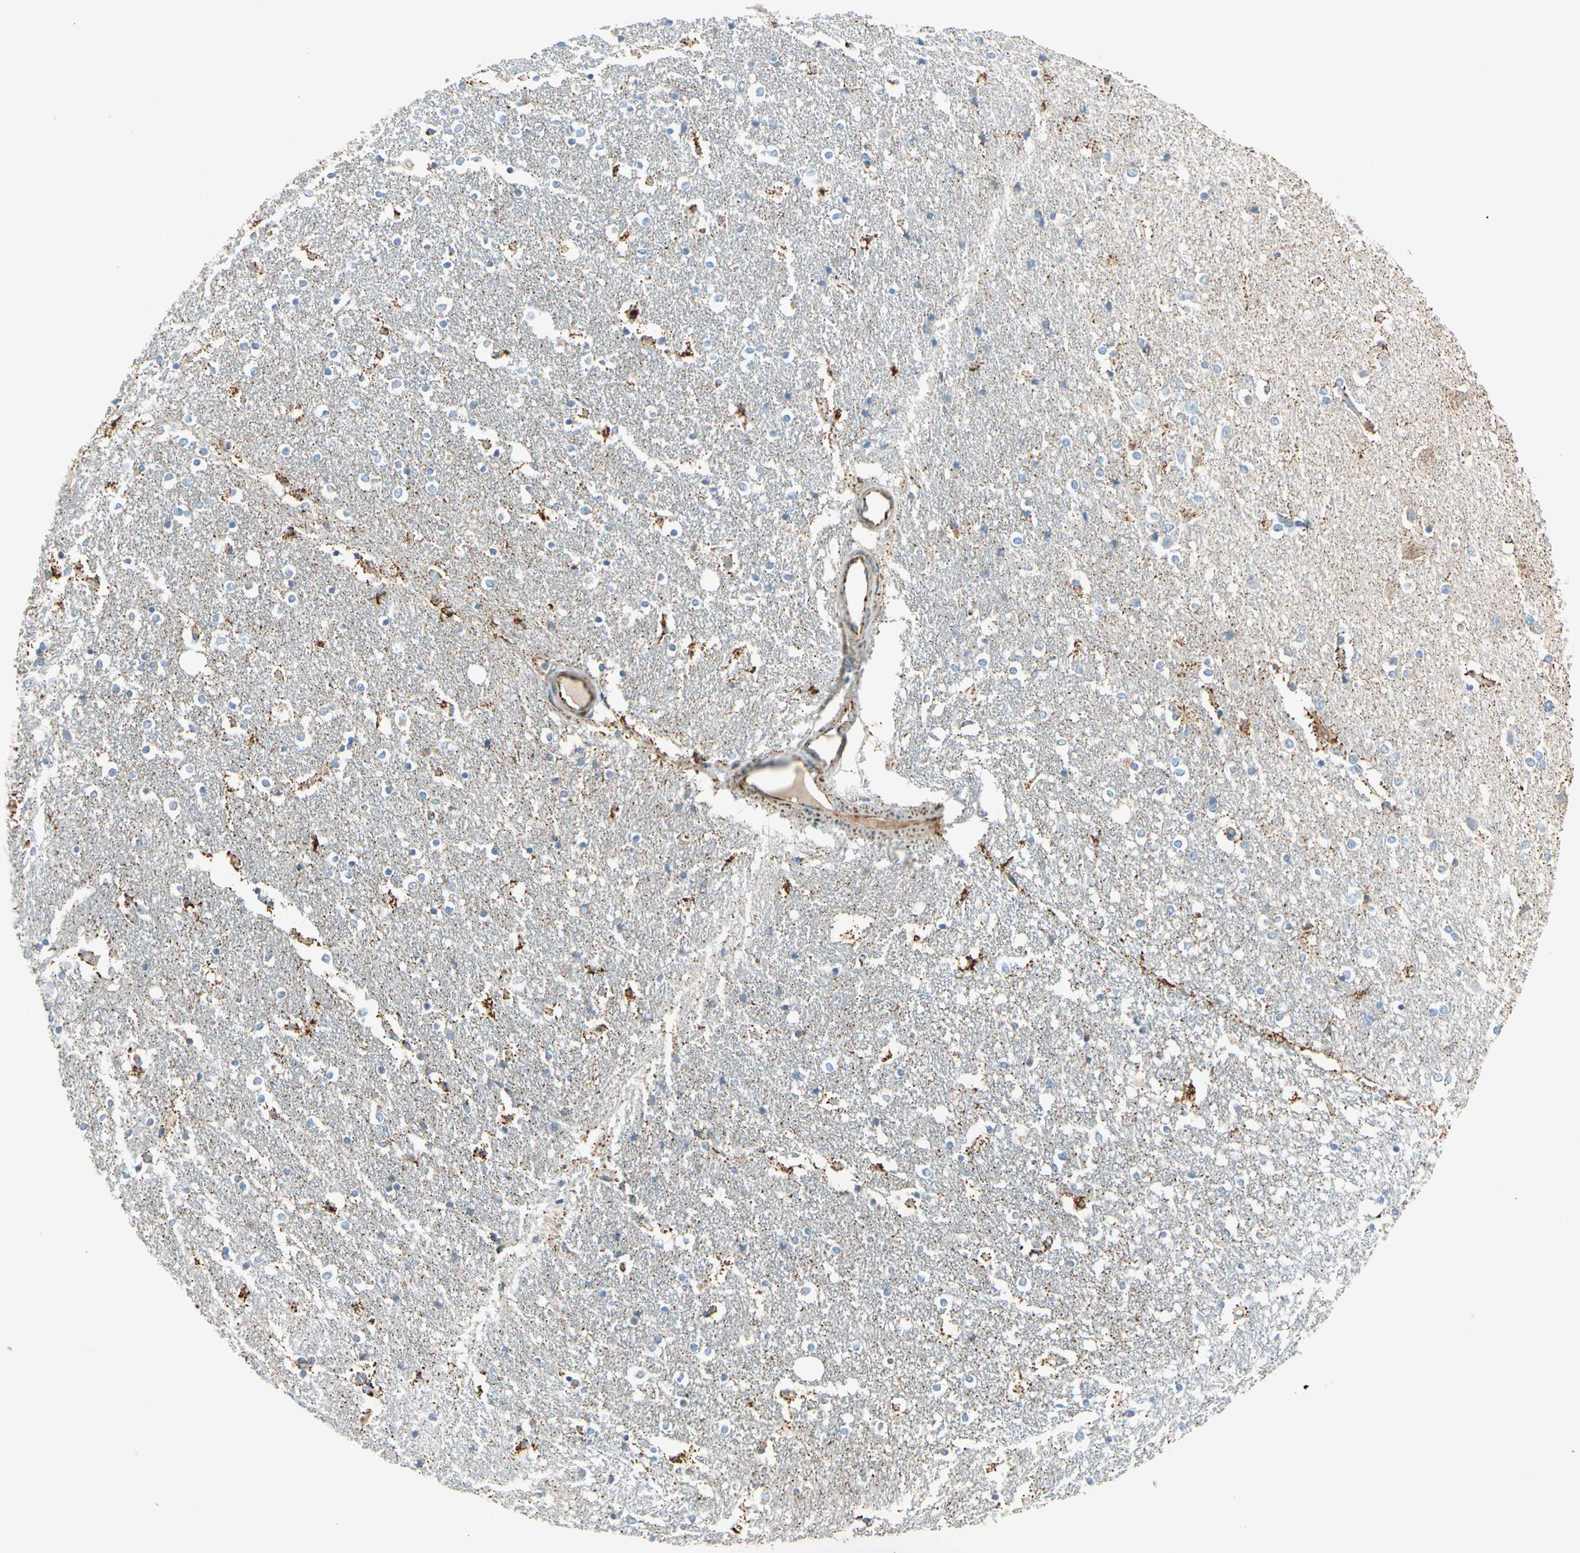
{"staining": {"intensity": "strong", "quantity": "<25%", "location": "cytoplasmic/membranous"}, "tissue": "caudate", "cell_type": "Glial cells", "image_type": "normal", "snomed": [{"axis": "morphology", "description": "Normal tissue, NOS"}, {"axis": "topography", "description": "Lateral ventricle wall"}], "caption": "Immunohistochemistry of unremarkable caudate exhibits medium levels of strong cytoplasmic/membranous staining in about <25% of glial cells. (DAB IHC, brown staining for protein, blue staining for nuclei).", "gene": "LY6G6F", "patient": {"sex": "female", "age": 54}}